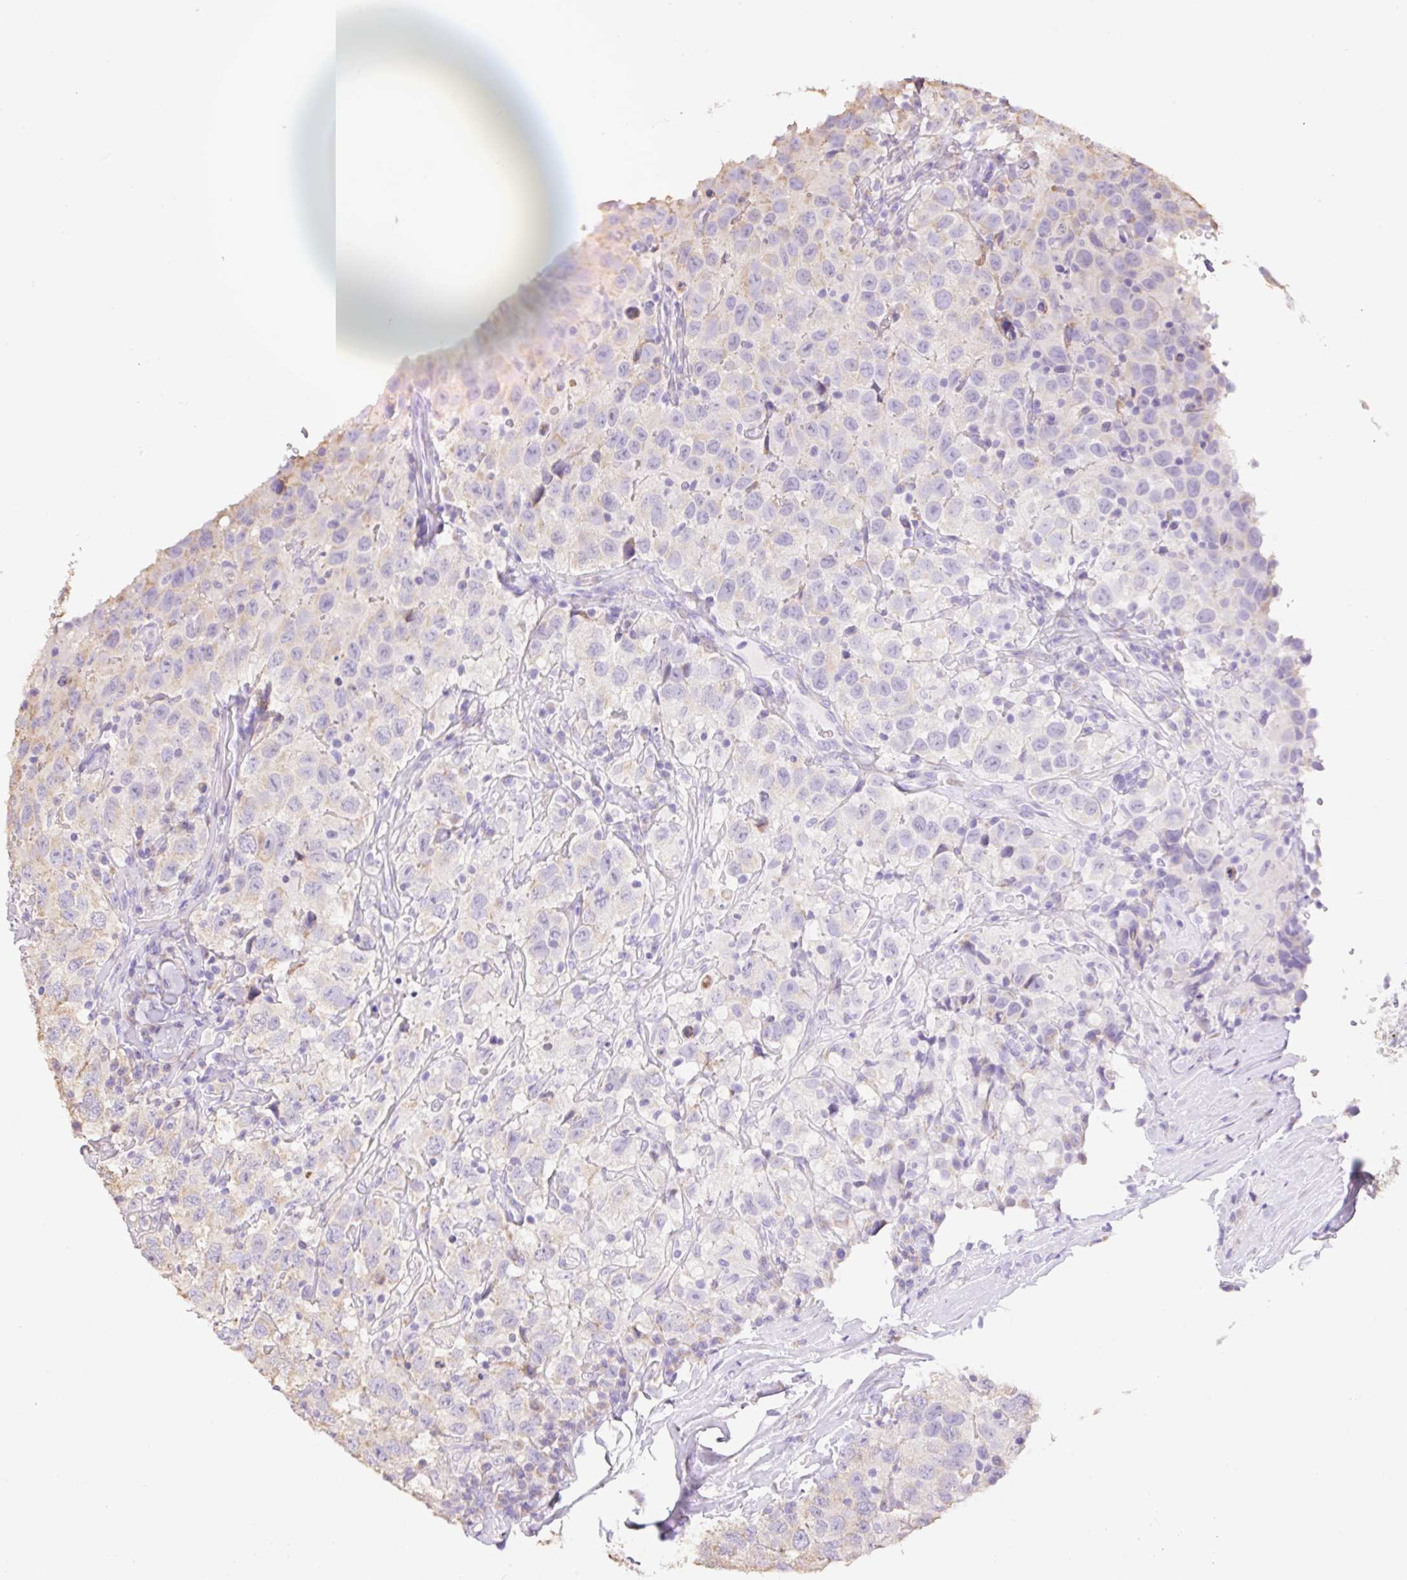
{"staining": {"intensity": "negative", "quantity": "none", "location": "none"}, "tissue": "testis cancer", "cell_type": "Tumor cells", "image_type": "cancer", "snomed": [{"axis": "morphology", "description": "Seminoma, NOS"}, {"axis": "topography", "description": "Testis"}], "caption": "Testis cancer stained for a protein using immunohistochemistry exhibits no positivity tumor cells.", "gene": "COPZ2", "patient": {"sex": "male", "age": 41}}